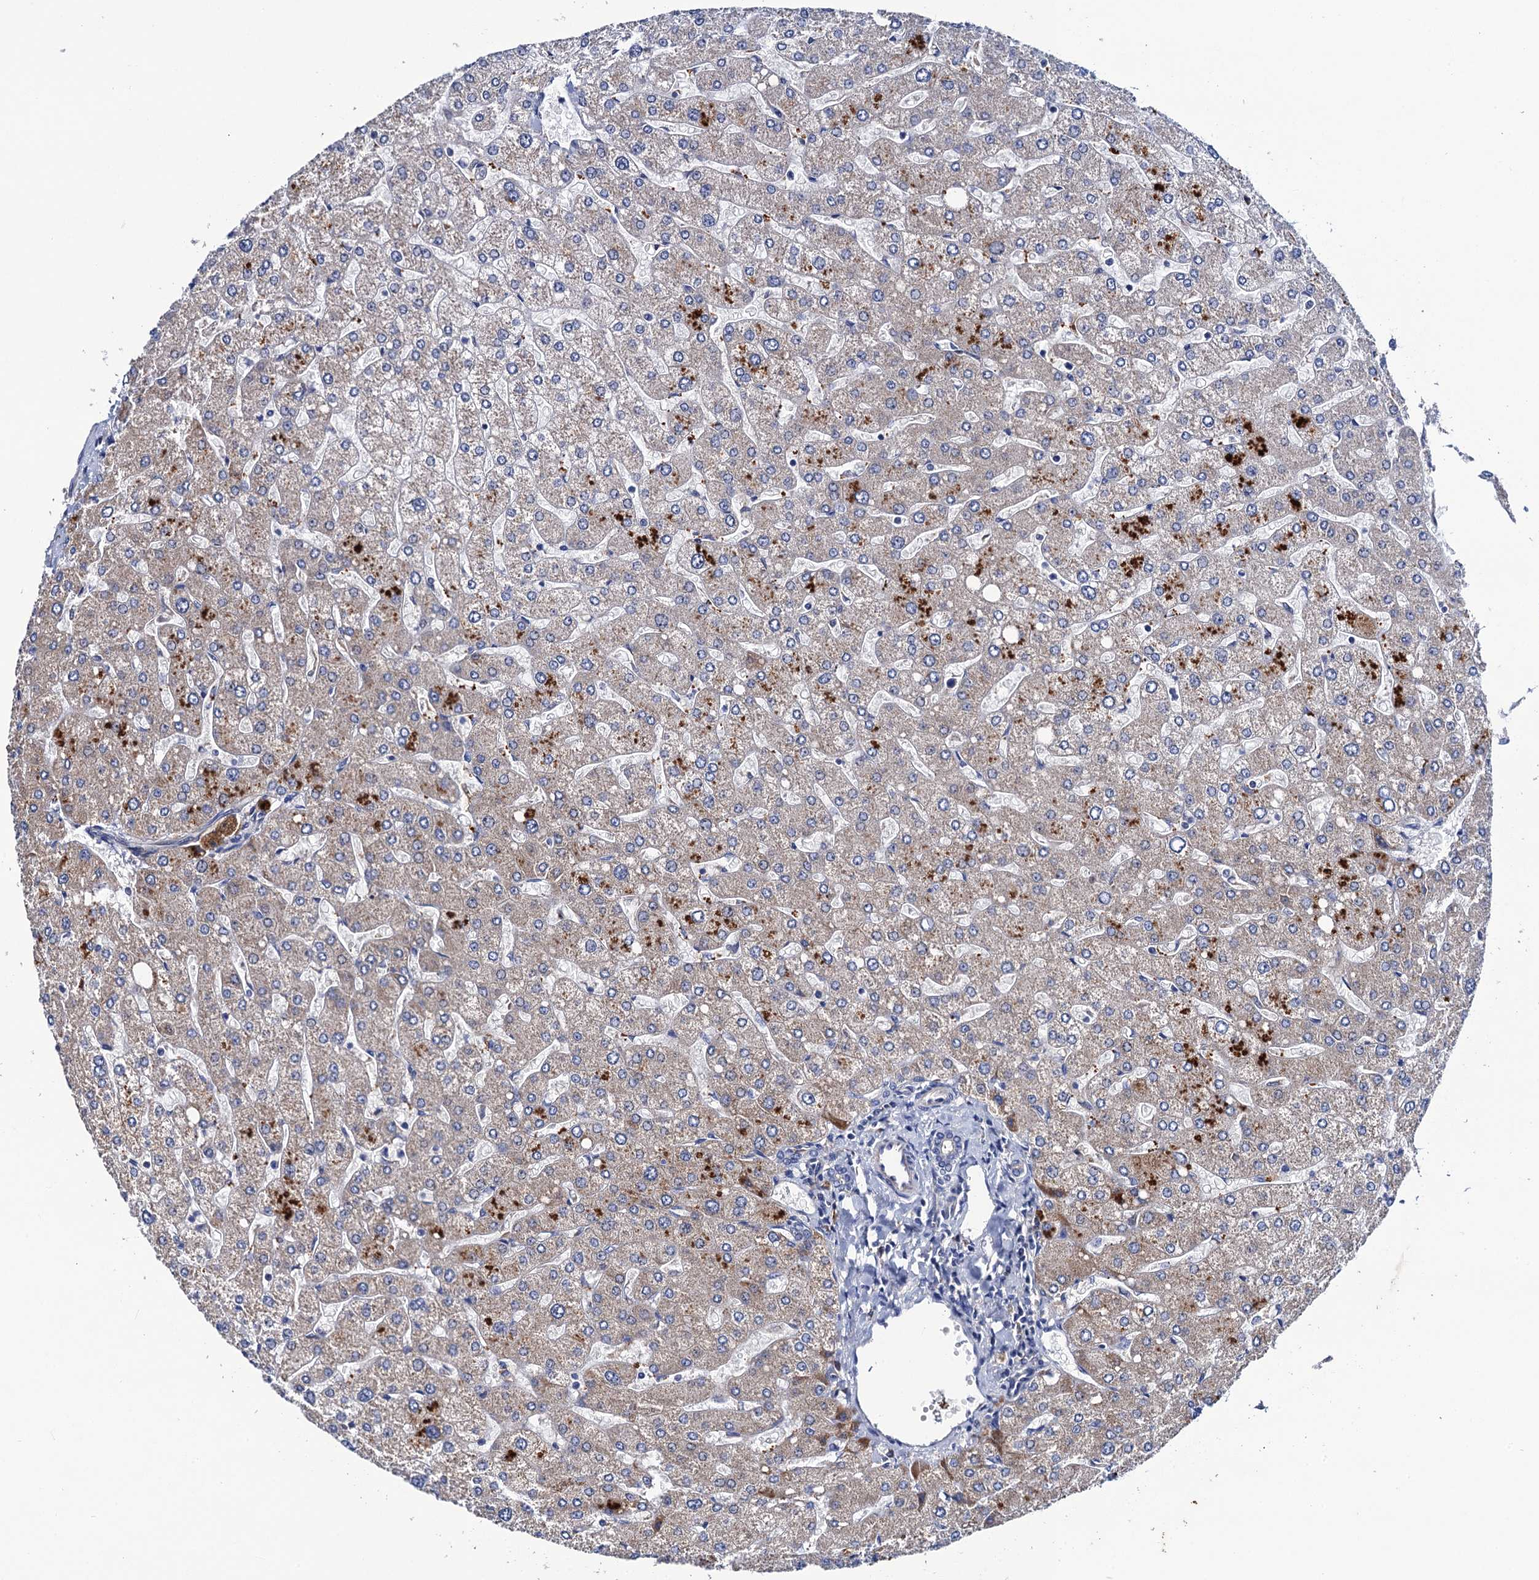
{"staining": {"intensity": "negative", "quantity": "none", "location": "none"}, "tissue": "liver", "cell_type": "Cholangiocytes", "image_type": "normal", "snomed": [{"axis": "morphology", "description": "Normal tissue, NOS"}, {"axis": "topography", "description": "Liver"}], "caption": "DAB immunohistochemical staining of normal liver demonstrates no significant expression in cholangiocytes. (Brightfield microscopy of DAB IHC at high magnification).", "gene": "TRMT112", "patient": {"sex": "male", "age": 55}}